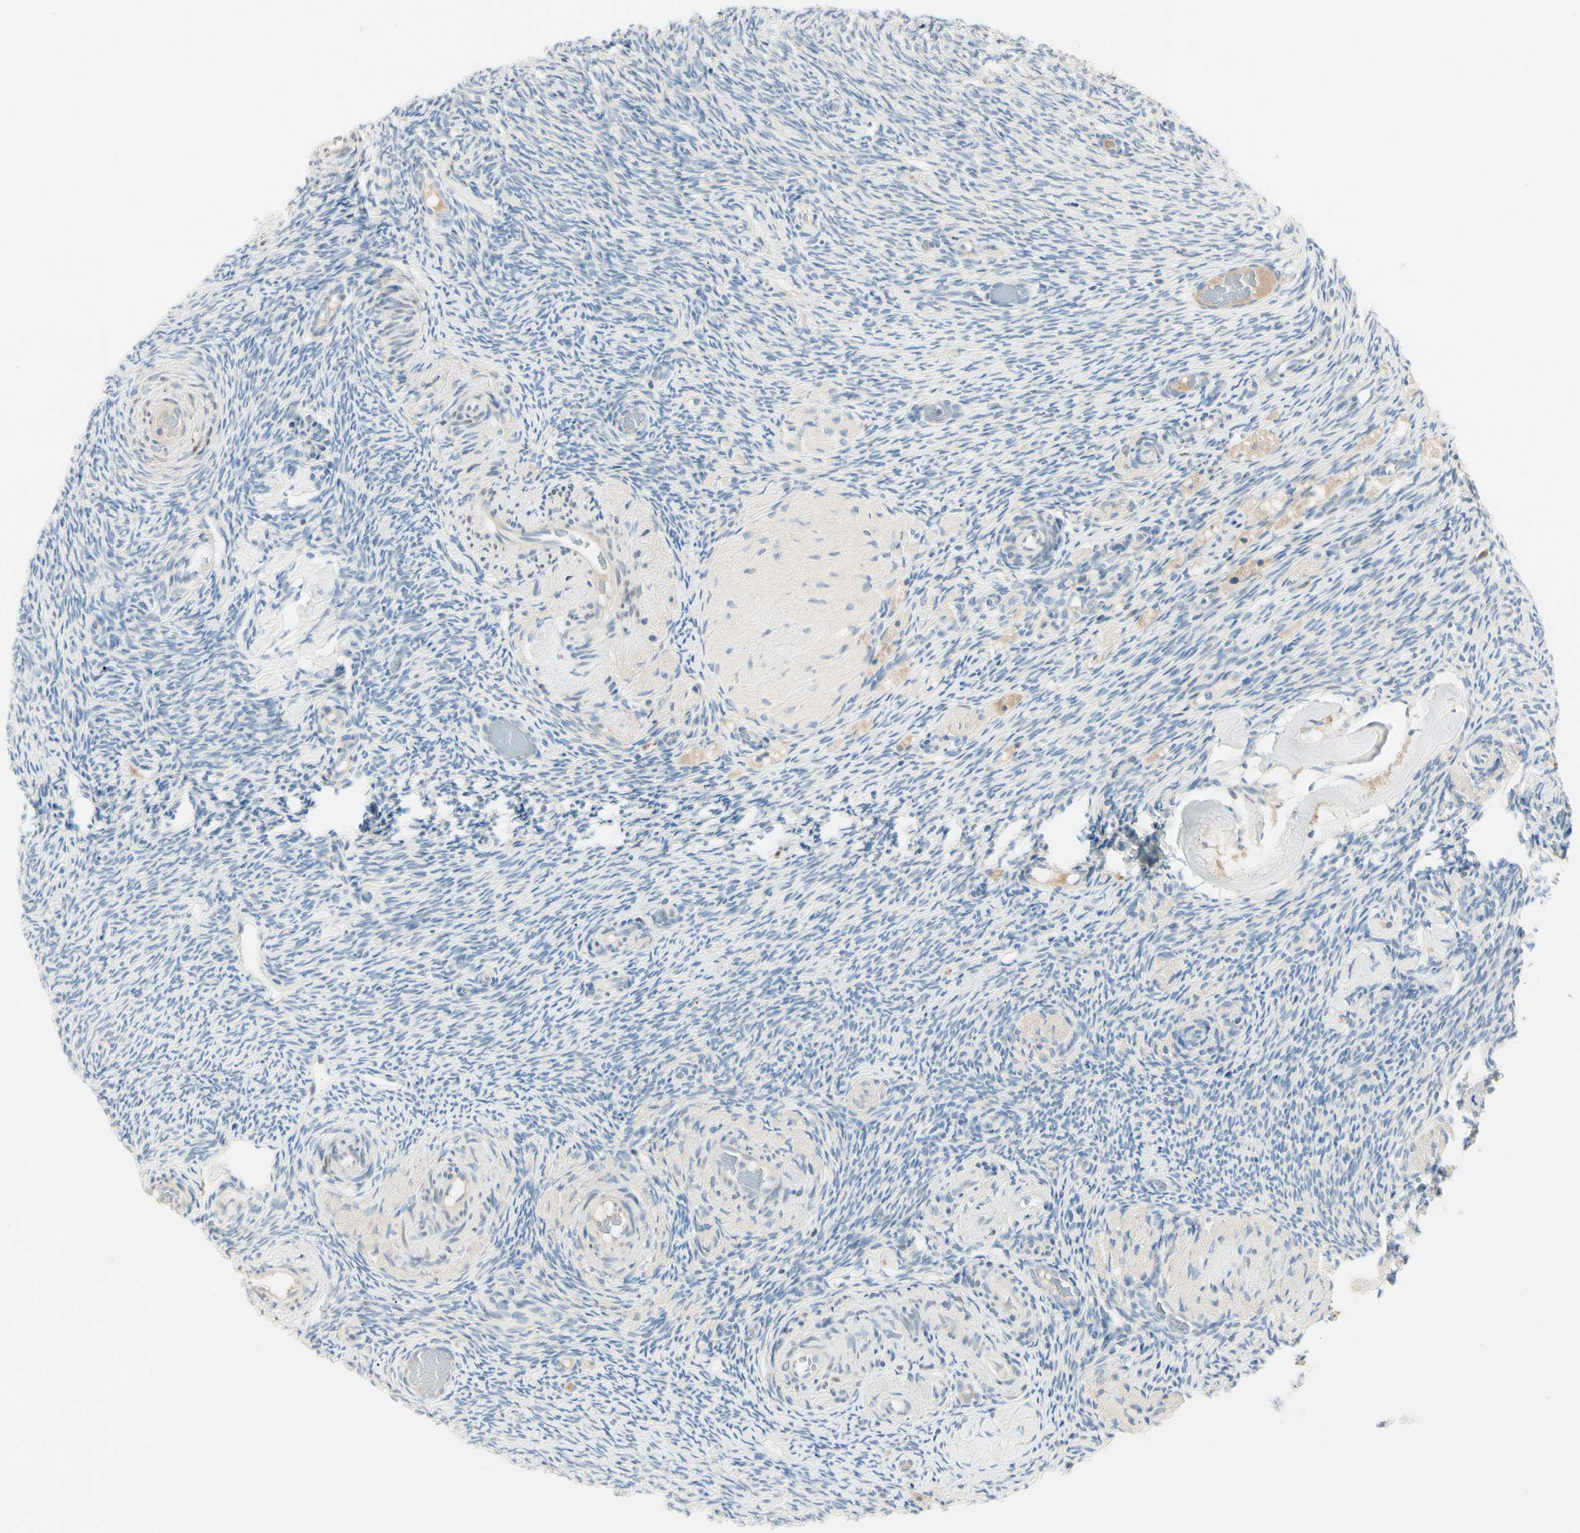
{"staining": {"intensity": "negative", "quantity": "none", "location": "none"}, "tissue": "ovary", "cell_type": "Ovarian stroma cells", "image_type": "normal", "snomed": [{"axis": "morphology", "description": "Normal tissue, NOS"}, {"axis": "topography", "description": "Ovary"}], "caption": "An immunohistochemistry micrograph of benign ovary is shown. There is no staining in ovarian stroma cells of ovary. The staining is performed using DAB brown chromogen with nuclei counter-stained in using hematoxylin.", "gene": "ALDH18A1", "patient": {"sex": "female", "age": 60}}